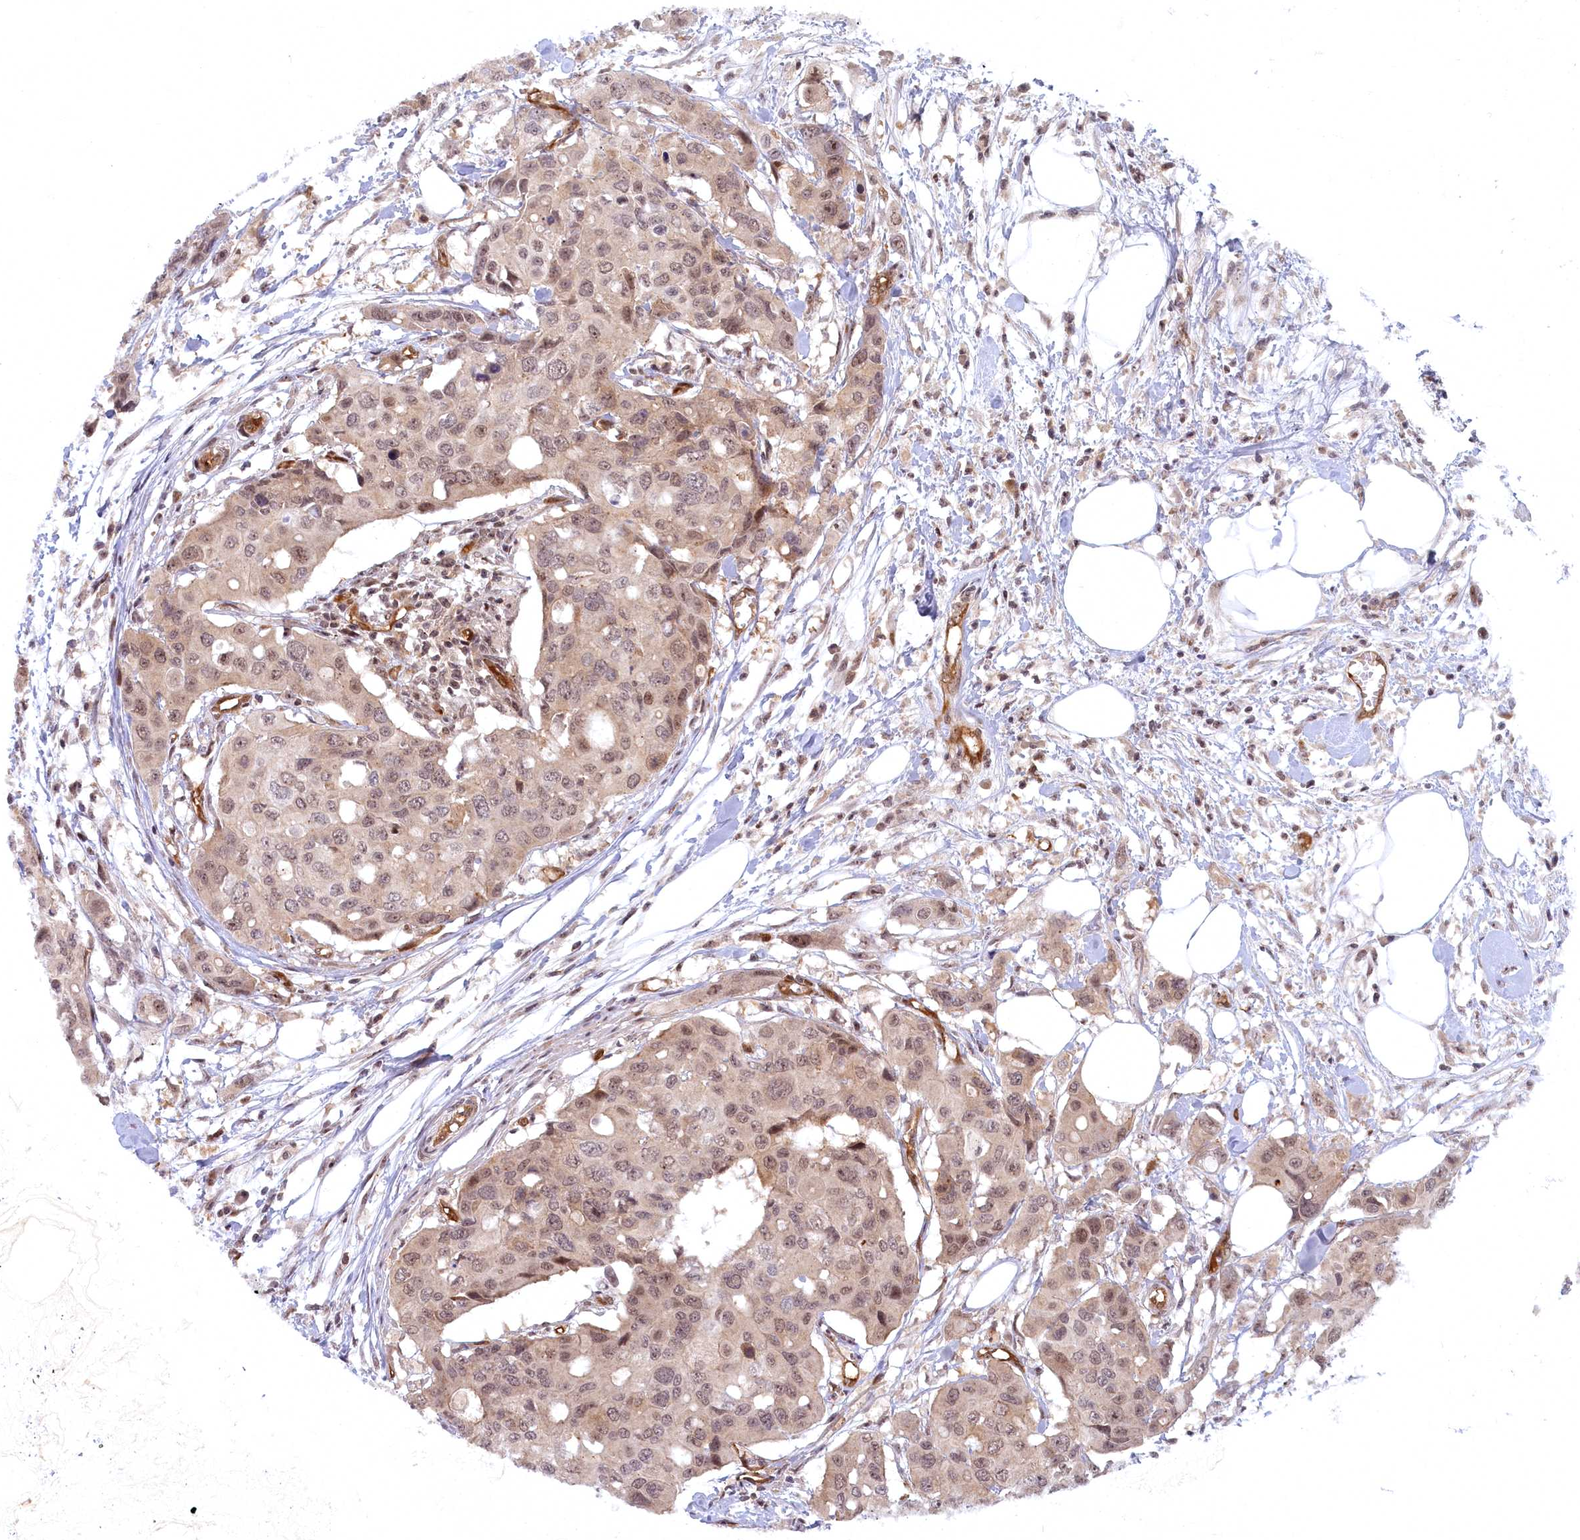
{"staining": {"intensity": "weak", "quantity": ">75%", "location": "cytoplasmic/membranous,nuclear"}, "tissue": "colorectal cancer", "cell_type": "Tumor cells", "image_type": "cancer", "snomed": [{"axis": "morphology", "description": "Adenocarcinoma, NOS"}, {"axis": "topography", "description": "Colon"}], "caption": "Immunohistochemical staining of adenocarcinoma (colorectal) exhibits low levels of weak cytoplasmic/membranous and nuclear positivity in approximately >75% of tumor cells. Ihc stains the protein in brown and the nuclei are stained blue.", "gene": "SNRK", "patient": {"sex": "male", "age": 77}}